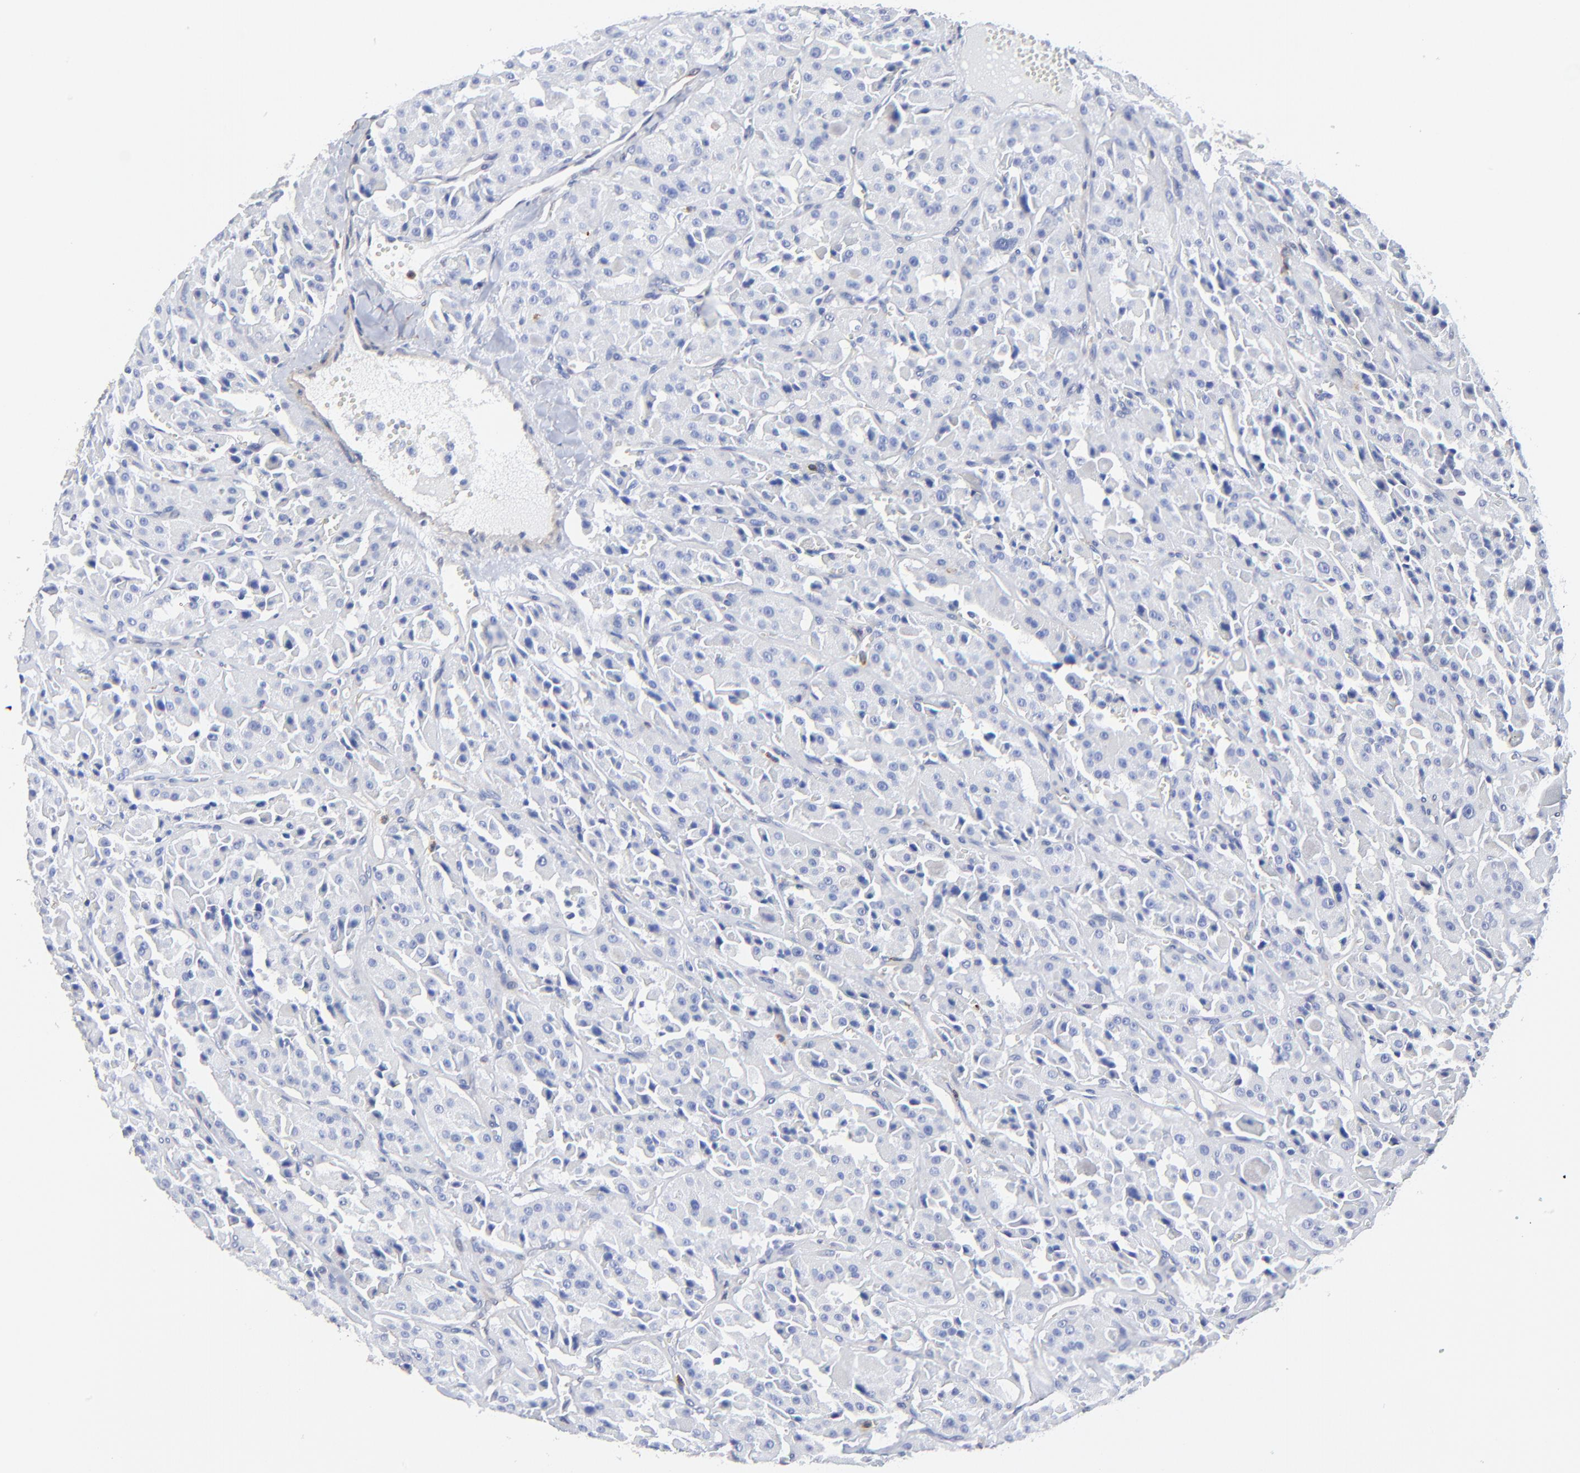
{"staining": {"intensity": "negative", "quantity": "none", "location": "none"}, "tissue": "thyroid cancer", "cell_type": "Tumor cells", "image_type": "cancer", "snomed": [{"axis": "morphology", "description": "Carcinoma, NOS"}, {"axis": "topography", "description": "Thyroid gland"}], "caption": "Thyroid cancer was stained to show a protein in brown. There is no significant positivity in tumor cells. (DAB (3,3'-diaminobenzidine) immunohistochemistry, high magnification).", "gene": "TAGLN2", "patient": {"sex": "male", "age": 76}}